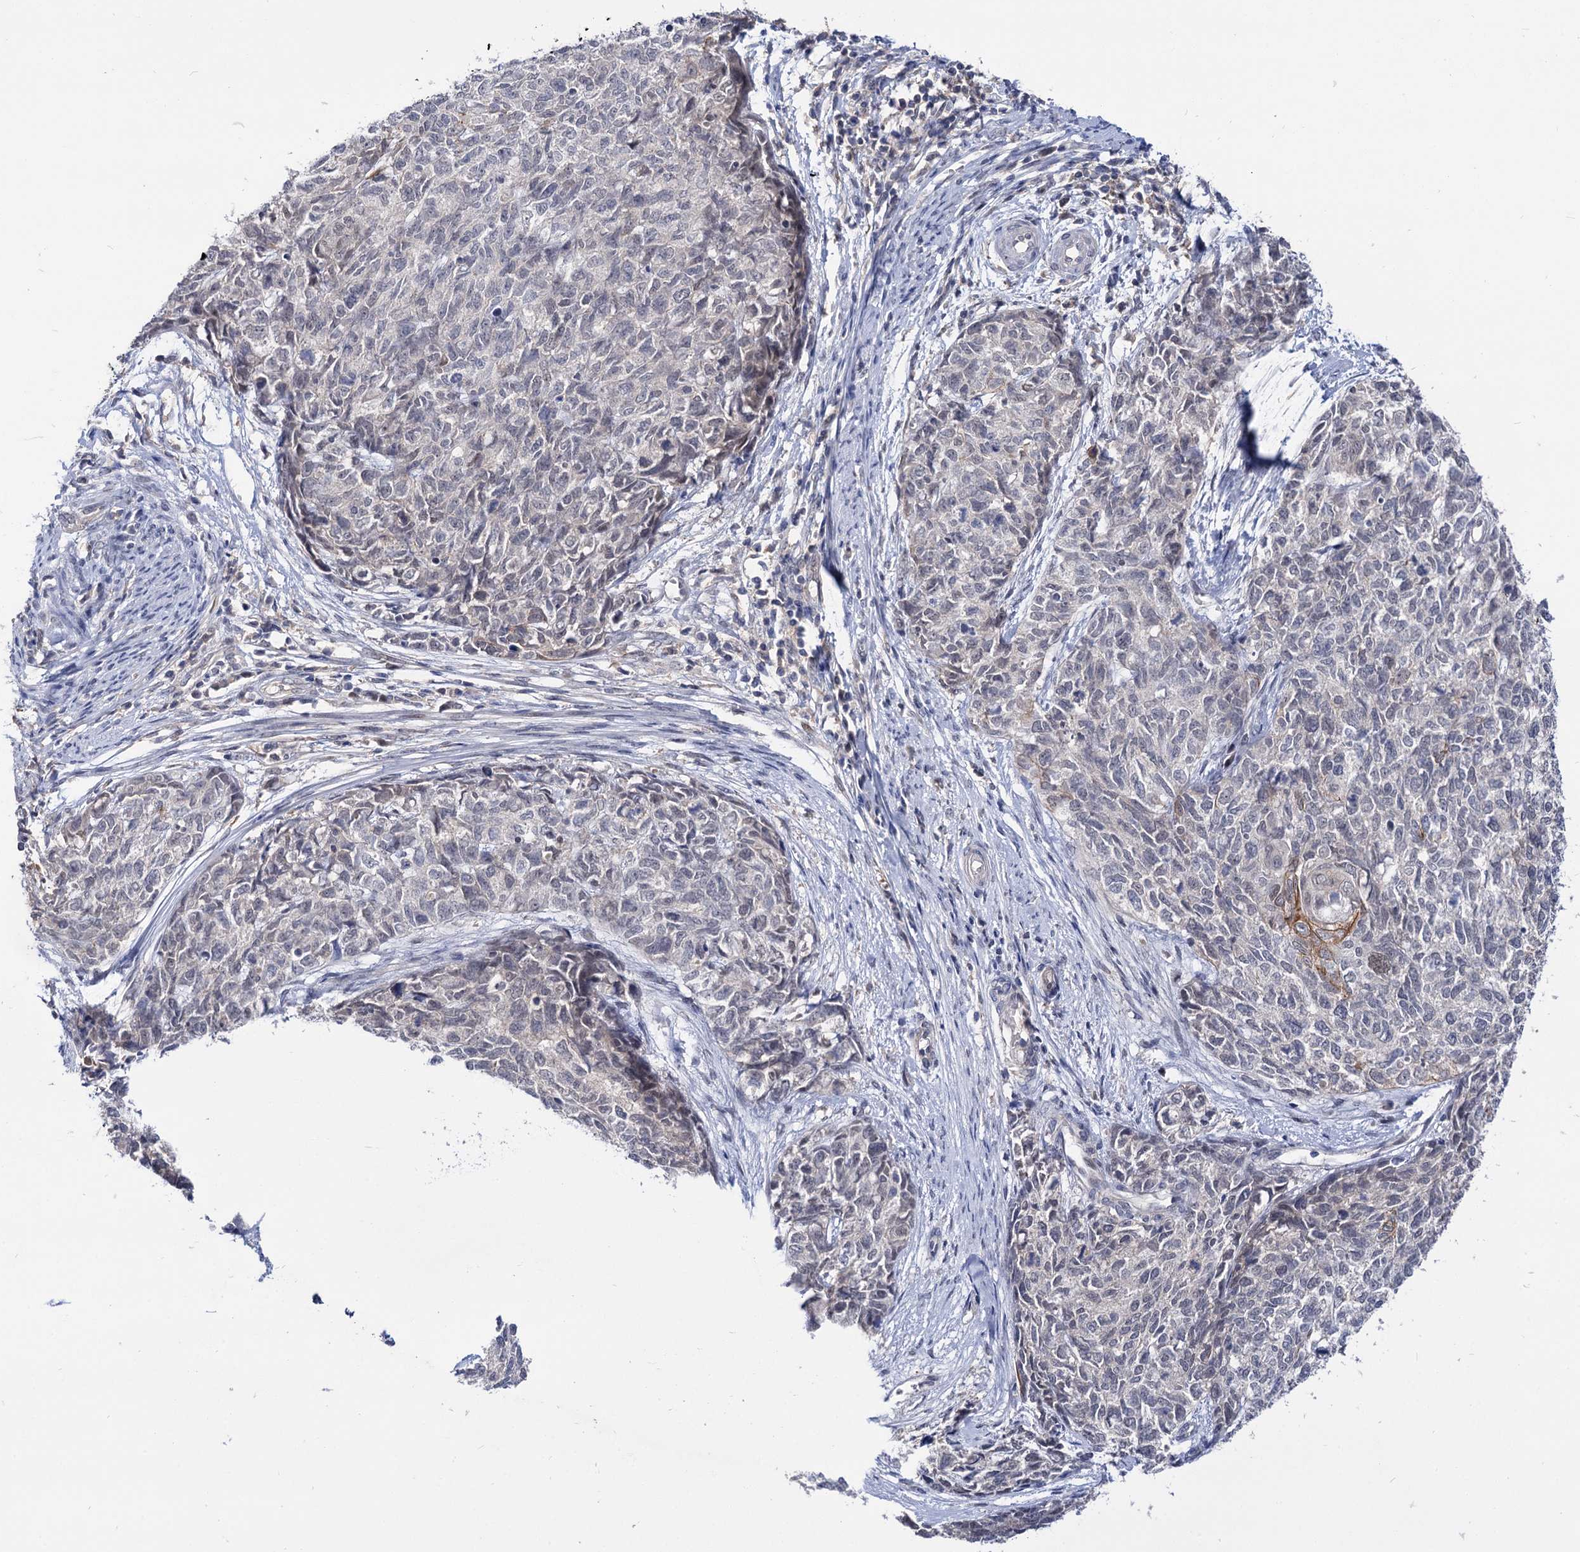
{"staining": {"intensity": "negative", "quantity": "none", "location": "none"}, "tissue": "cervical cancer", "cell_type": "Tumor cells", "image_type": "cancer", "snomed": [{"axis": "morphology", "description": "Squamous cell carcinoma, NOS"}, {"axis": "topography", "description": "Cervix"}], "caption": "DAB immunohistochemical staining of squamous cell carcinoma (cervical) shows no significant positivity in tumor cells. (DAB immunohistochemistry (IHC), high magnification).", "gene": "NEK10", "patient": {"sex": "female", "age": 63}}